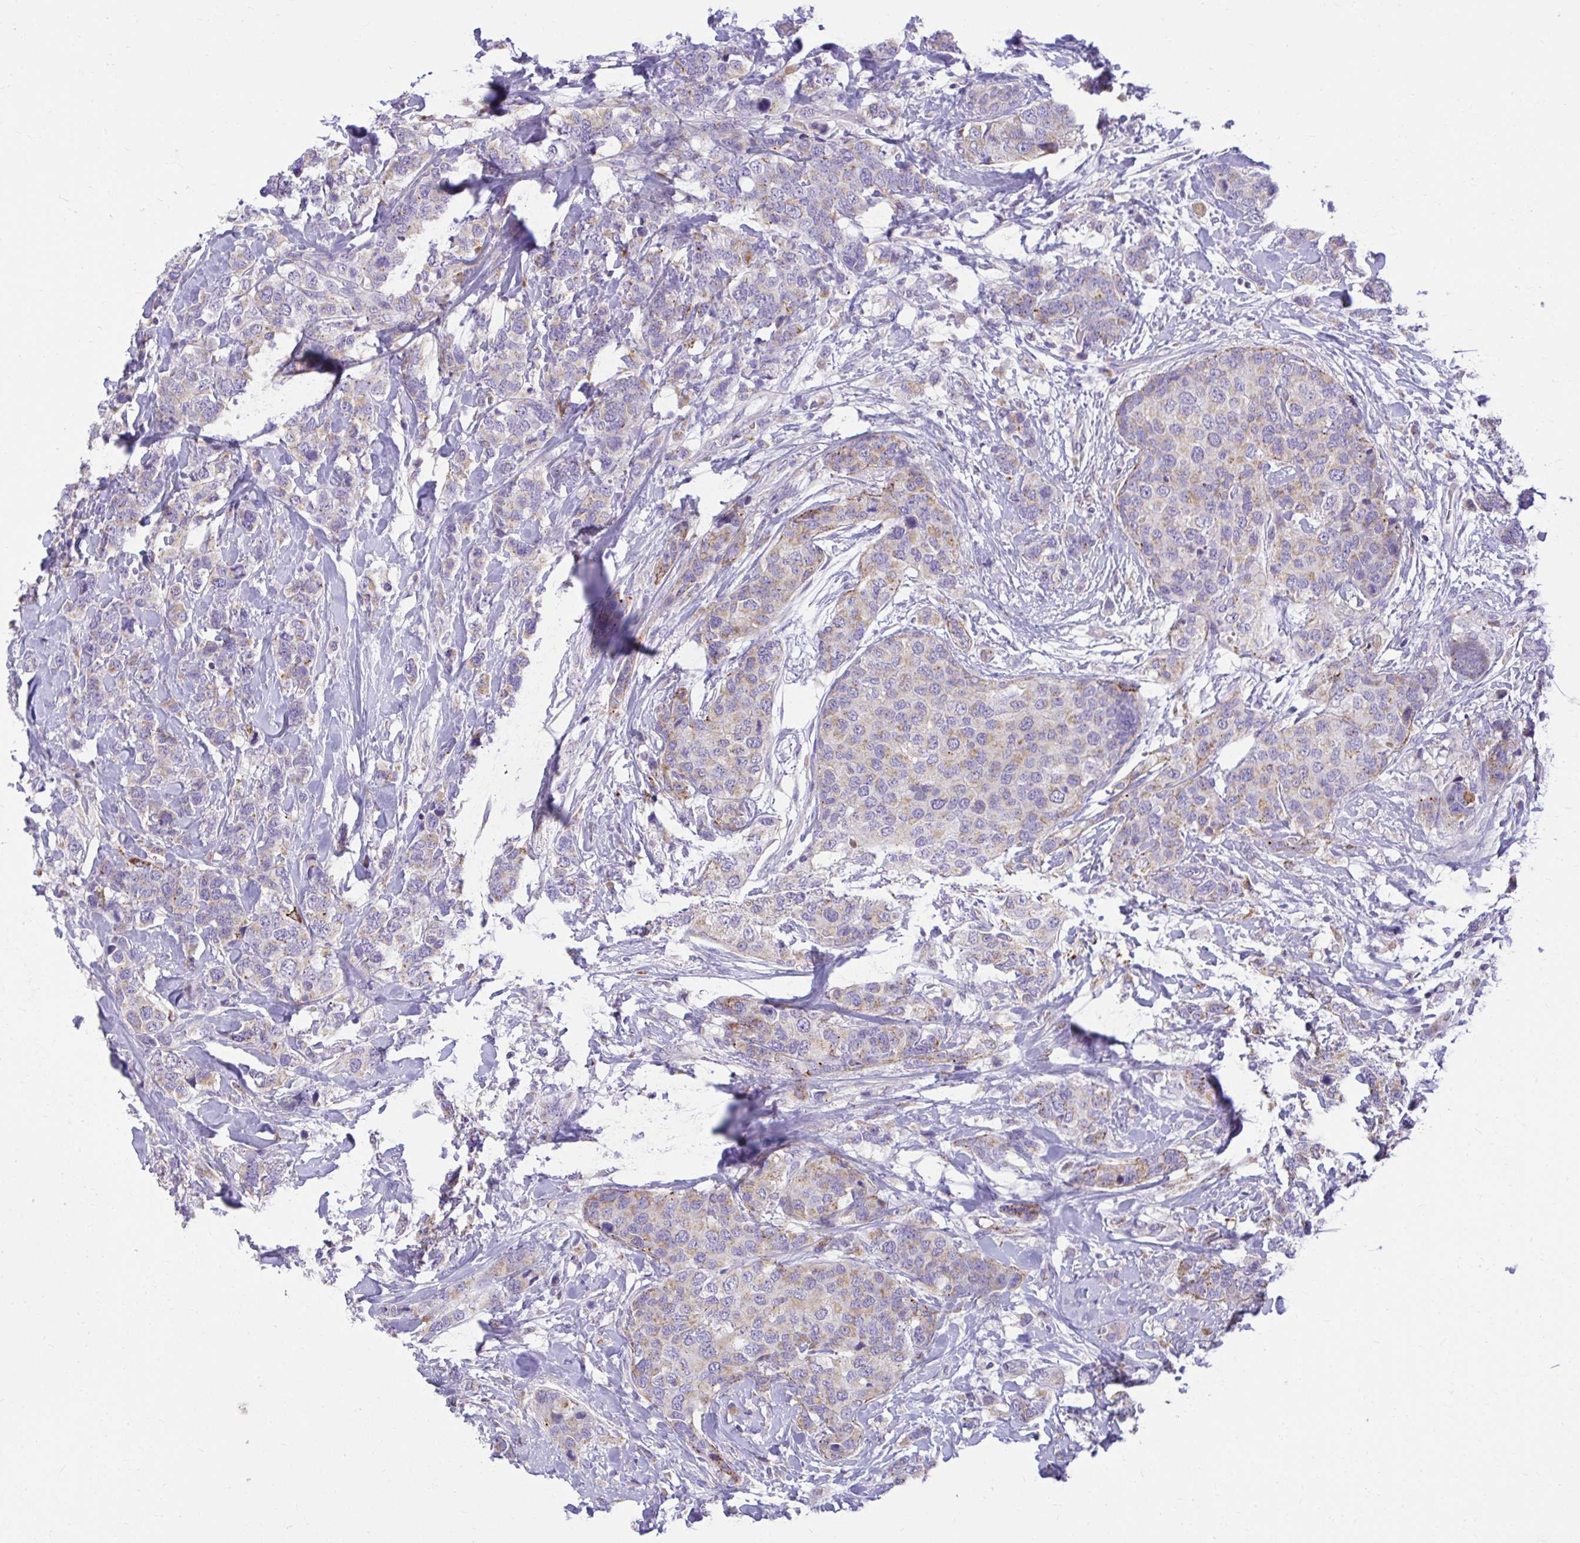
{"staining": {"intensity": "weak", "quantity": "25%-75%", "location": "cytoplasmic/membranous"}, "tissue": "breast cancer", "cell_type": "Tumor cells", "image_type": "cancer", "snomed": [{"axis": "morphology", "description": "Lobular carcinoma"}, {"axis": "topography", "description": "Breast"}], "caption": "Immunohistochemical staining of human breast cancer (lobular carcinoma) demonstrates low levels of weak cytoplasmic/membranous expression in approximately 25%-75% of tumor cells.", "gene": "PKN3", "patient": {"sex": "female", "age": 59}}